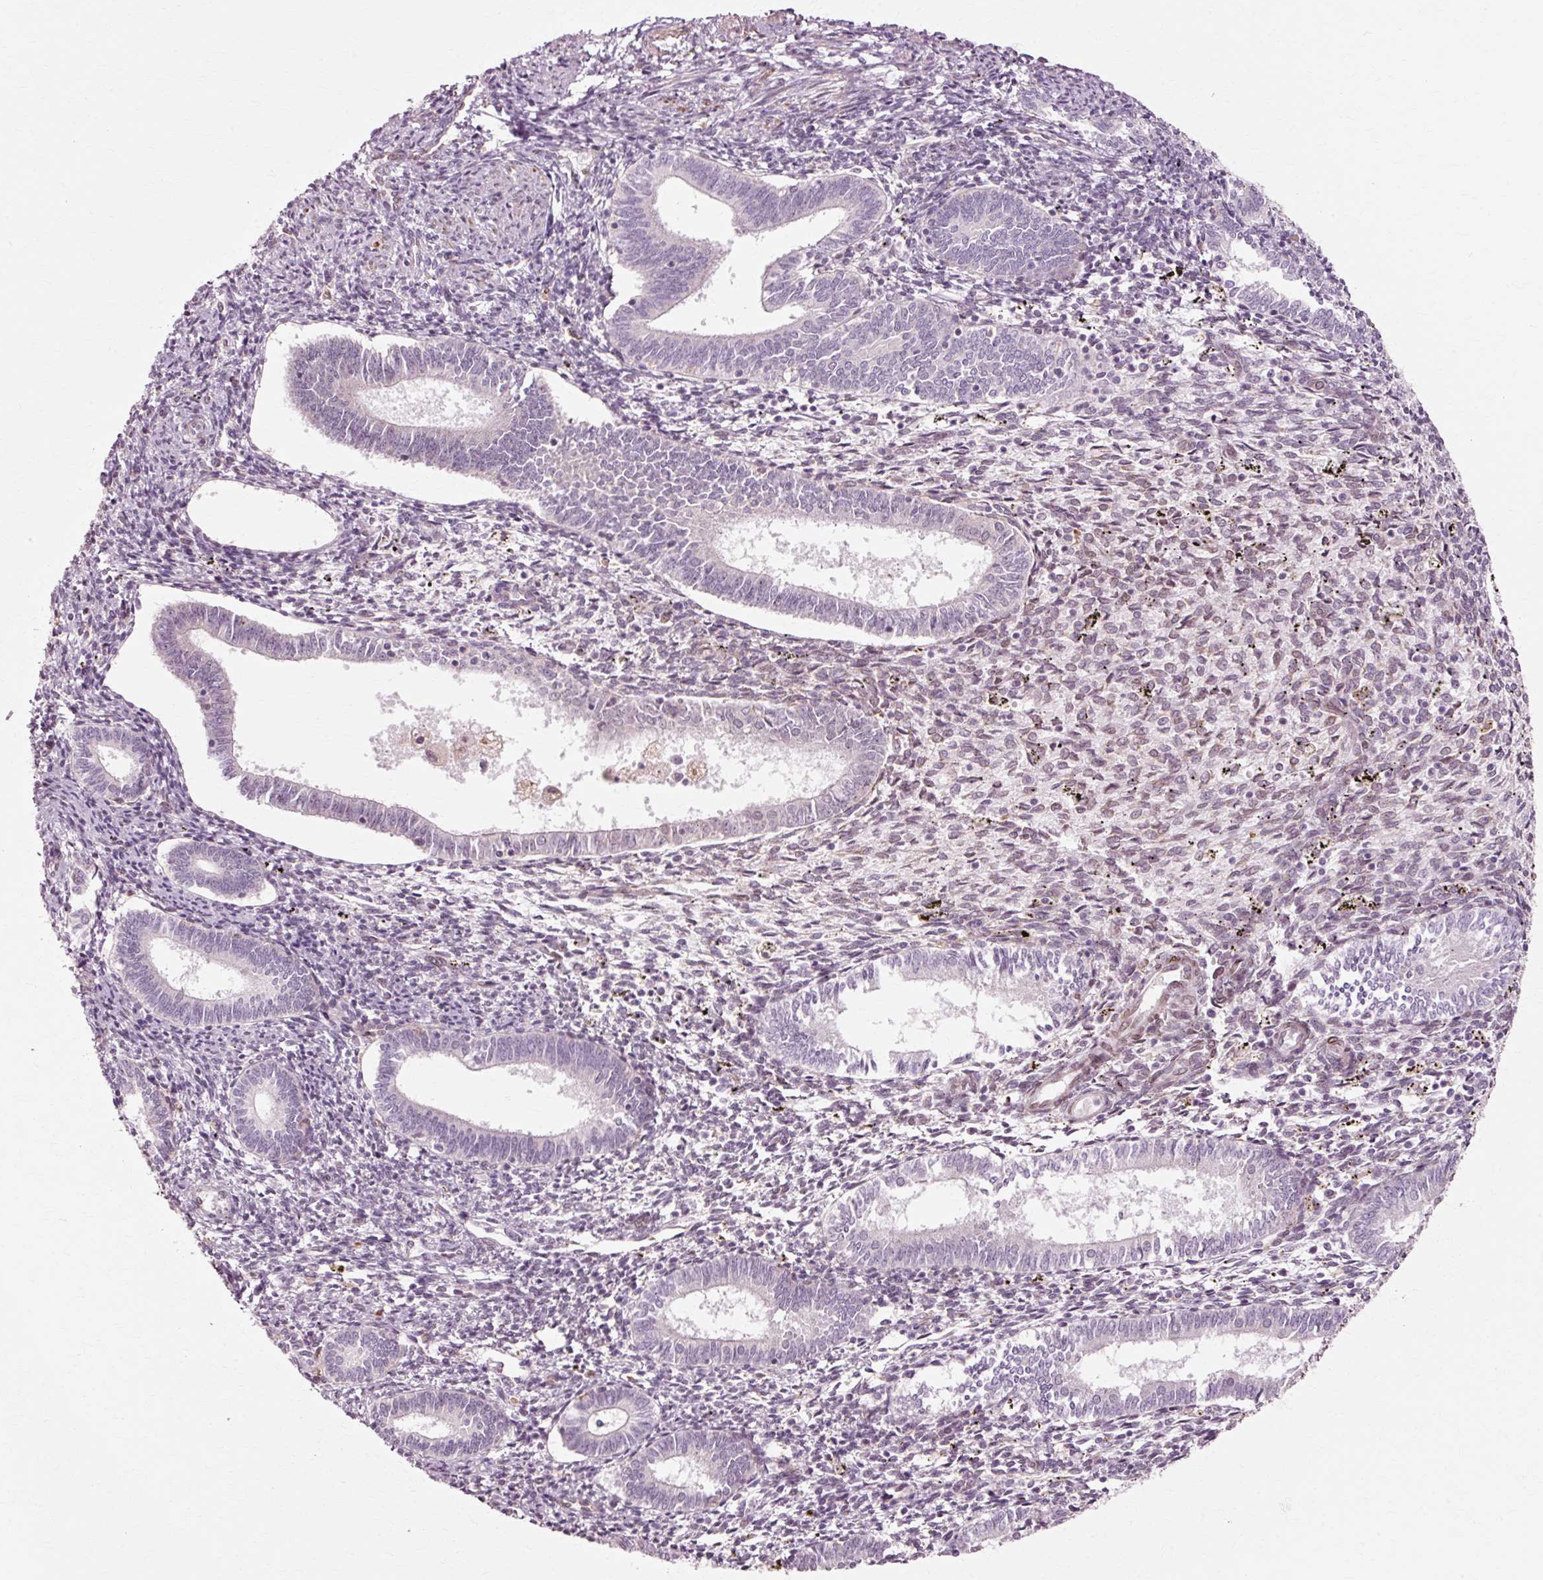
{"staining": {"intensity": "negative", "quantity": "none", "location": "none"}, "tissue": "endometrium", "cell_type": "Cells in endometrial stroma", "image_type": "normal", "snomed": [{"axis": "morphology", "description": "Normal tissue, NOS"}, {"axis": "topography", "description": "Endometrium"}], "caption": "Endometrium was stained to show a protein in brown. There is no significant expression in cells in endometrial stroma.", "gene": "RANBP2", "patient": {"sex": "female", "age": 41}}